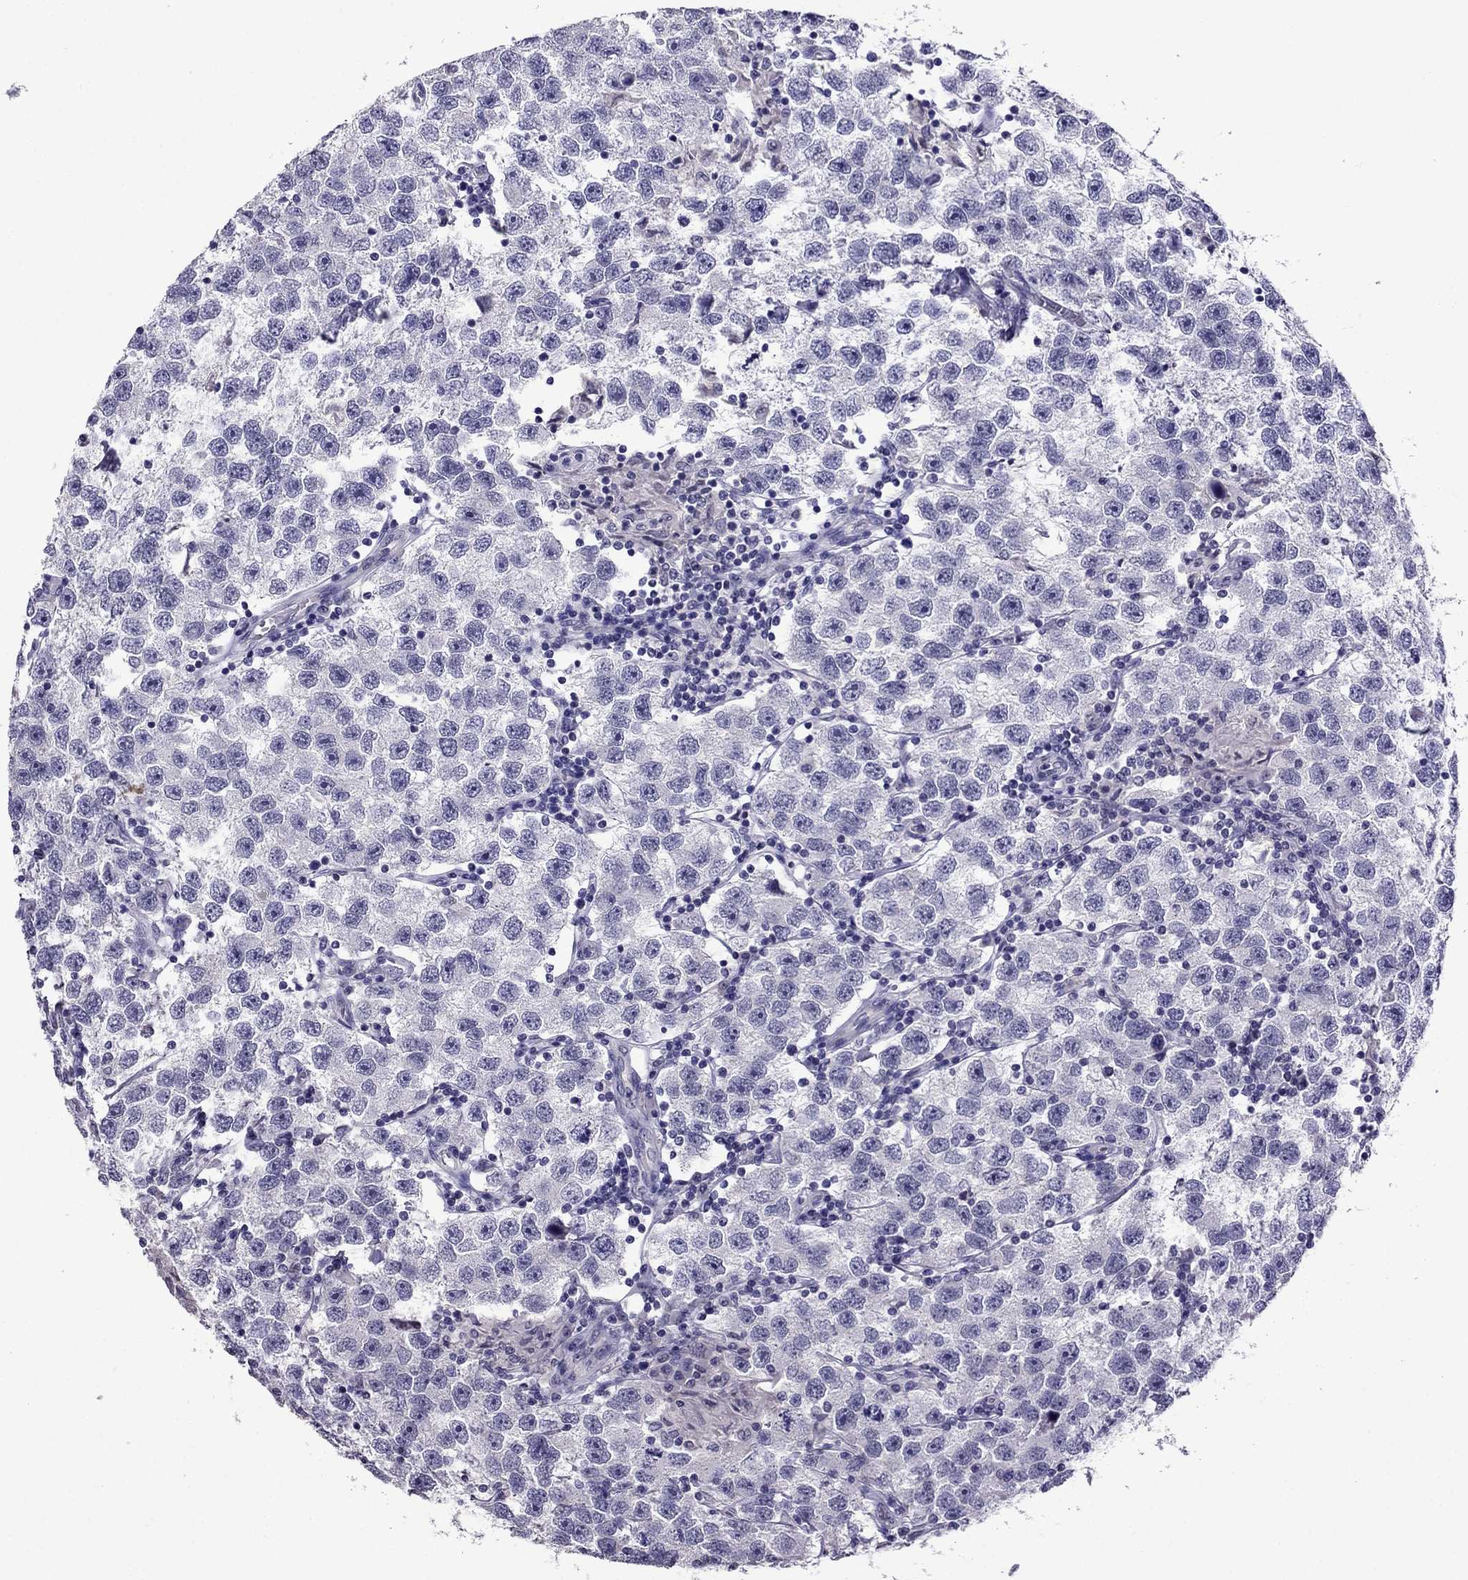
{"staining": {"intensity": "negative", "quantity": "none", "location": "none"}, "tissue": "testis cancer", "cell_type": "Tumor cells", "image_type": "cancer", "snomed": [{"axis": "morphology", "description": "Seminoma, NOS"}, {"axis": "topography", "description": "Testis"}], "caption": "There is no significant staining in tumor cells of testis seminoma.", "gene": "OLFM4", "patient": {"sex": "male", "age": 26}}